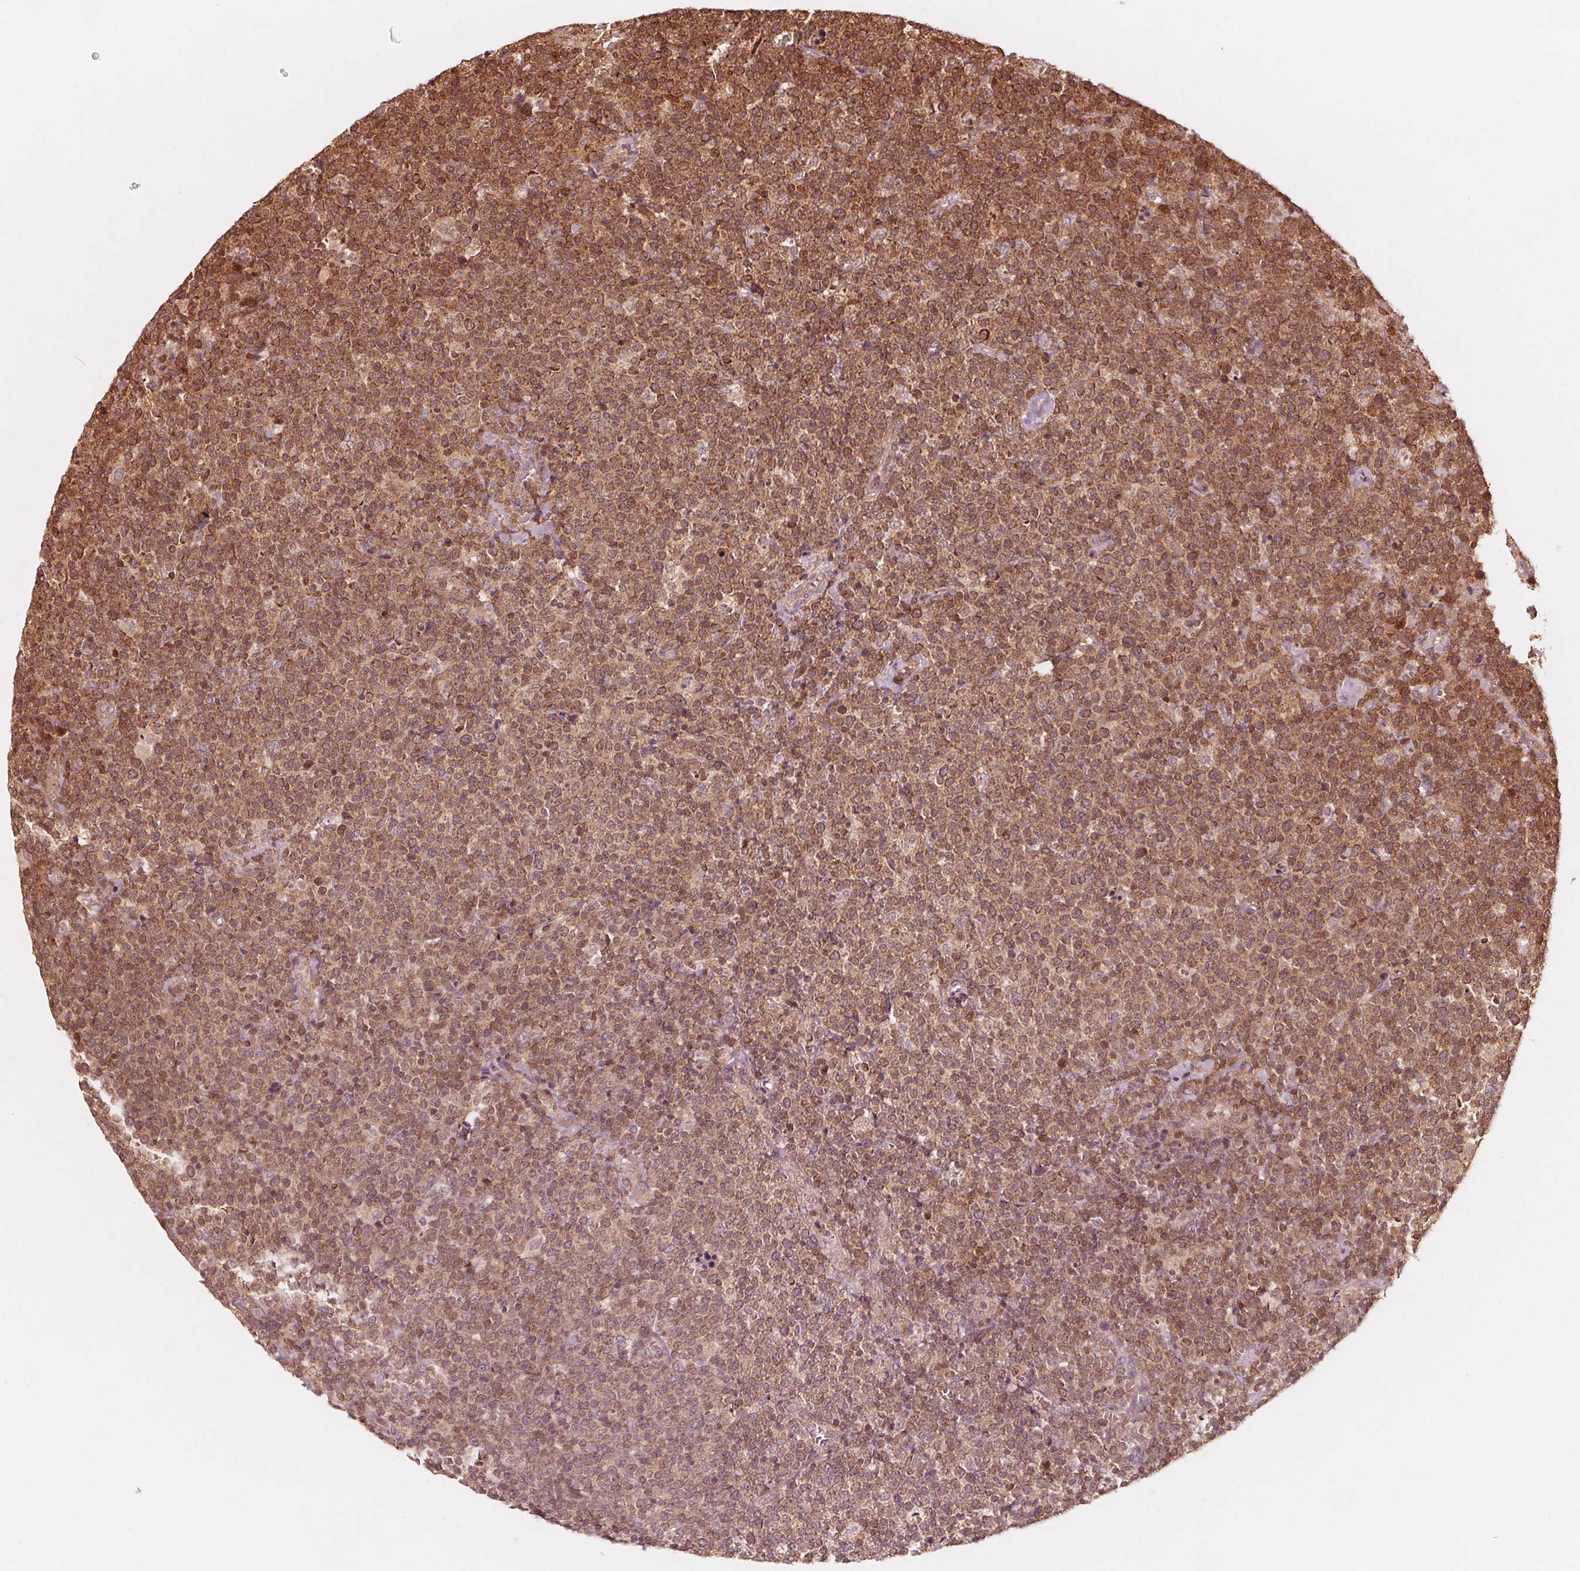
{"staining": {"intensity": "moderate", "quantity": ">75%", "location": "cytoplasmic/membranous"}, "tissue": "lymphoma", "cell_type": "Tumor cells", "image_type": "cancer", "snomed": [{"axis": "morphology", "description": "Malignant lymphoma, non-Hodgkin's type, High grade"}, {"axis": "topography", "description": "Lymph node"}], "caption": "This photomicrograph demonstrates lymphoma stained with immunohistochemistry to label a protein in brown. The cytoplasmic/membranous of tumor cells show moderate positivity for the protein. Nuclei are counter-stained blue.", "gene": "AIP", "patient": {"sex": "male", "age": 61}}